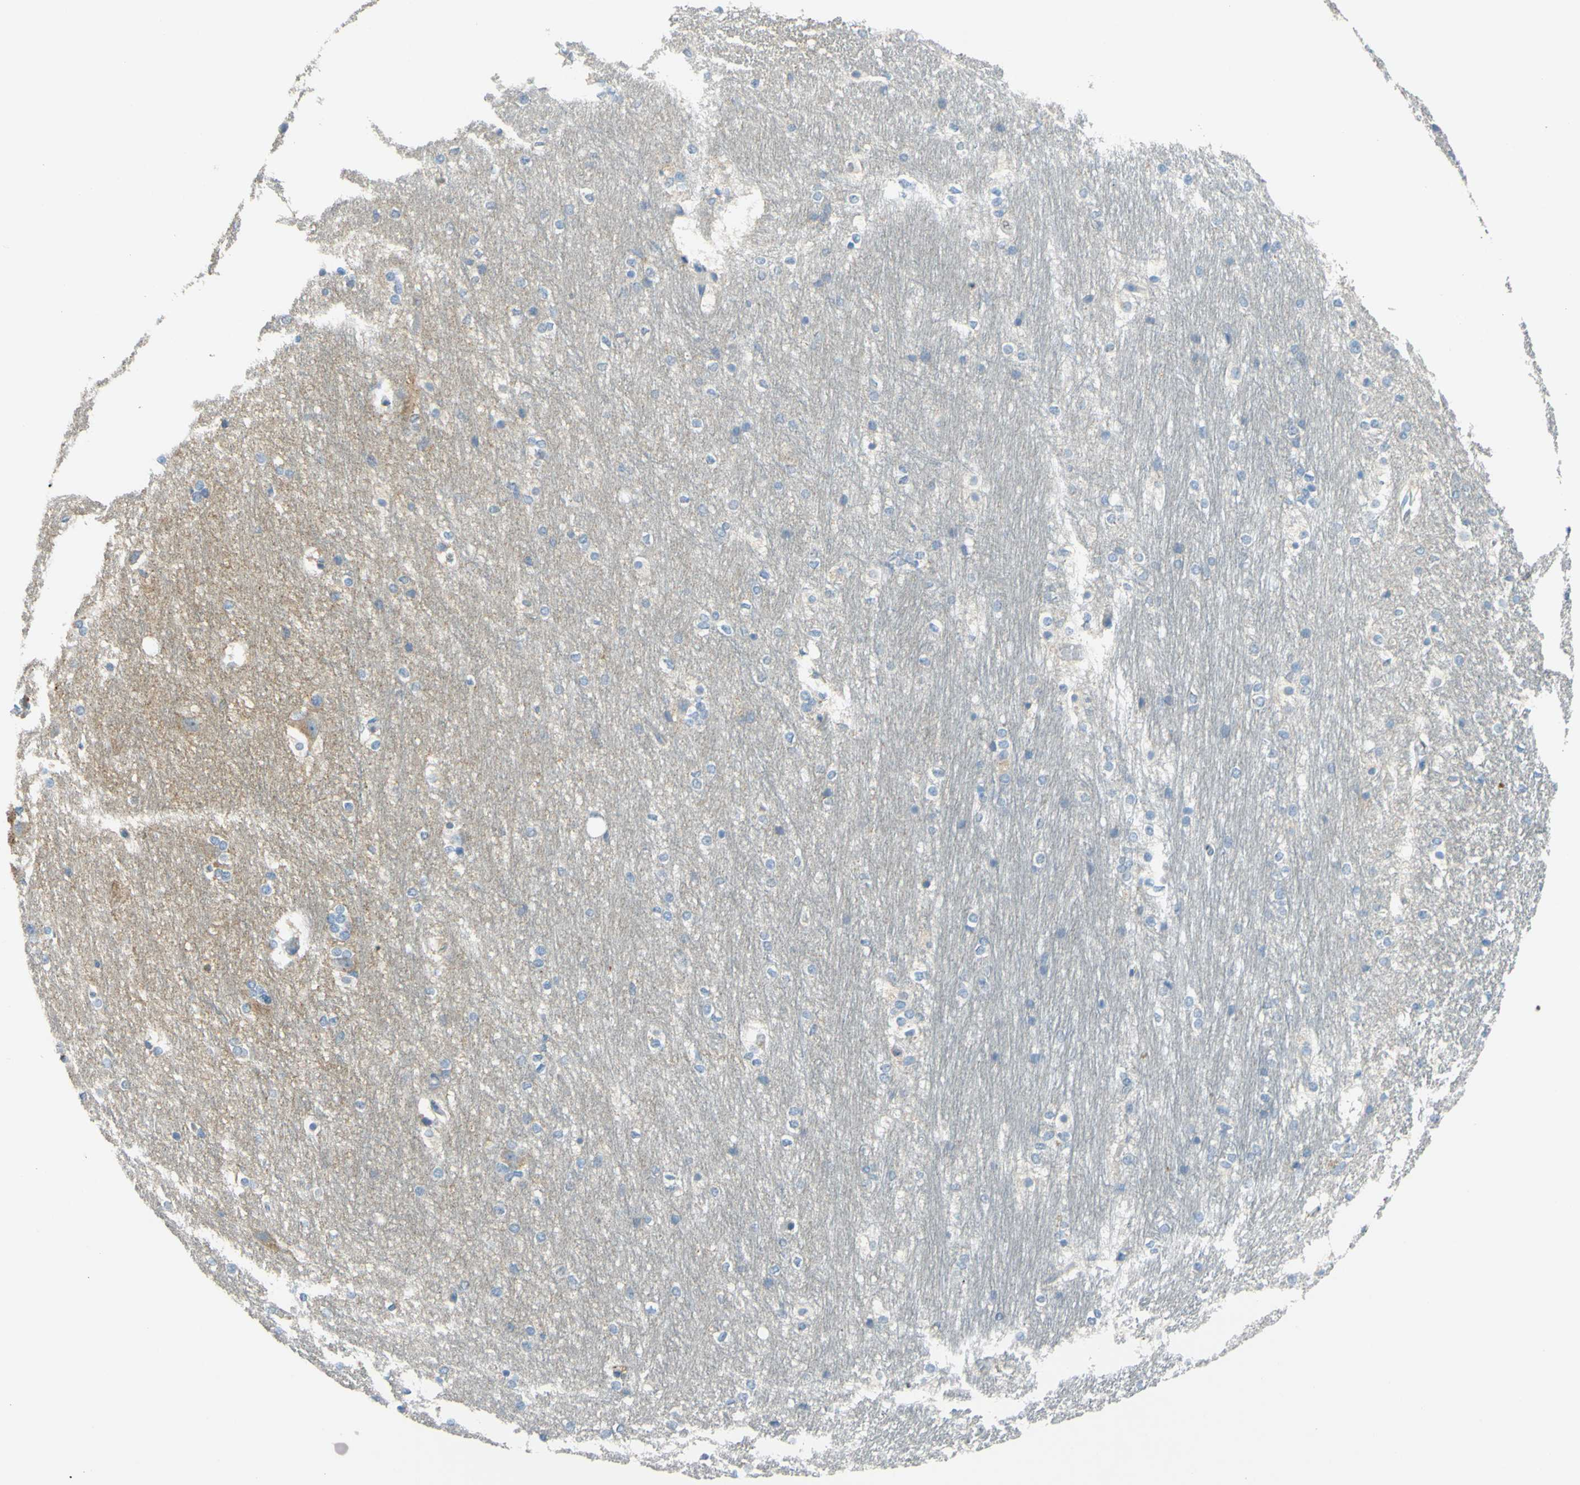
{"staining": {"intensity": "weak", "quantity": "<25%", "location": "cytoplasmic/membranous"}, "tissue": "hippocampus", "cell_type": "Glial cells", "image_type": "normal", "snomed": [{"axis": "morphology", "description": "Normal tissue, NOS"}, {"axis": "topography", "description": "Hippocampus"}], "caption": "An immunohistochemistry (IHC) histopathology image of benign hippocampus is shown. There is no staining in glial cells of hippocampus. The staining was performed using DAB (3,3'-diaminobenzidine) to visualize the protein expression in brown, while the nuclei were stained in blue with hematoxylin (Magnification: 20x).", "gene": "CDH10", "patient": {"sex": "female", "age": 19}}